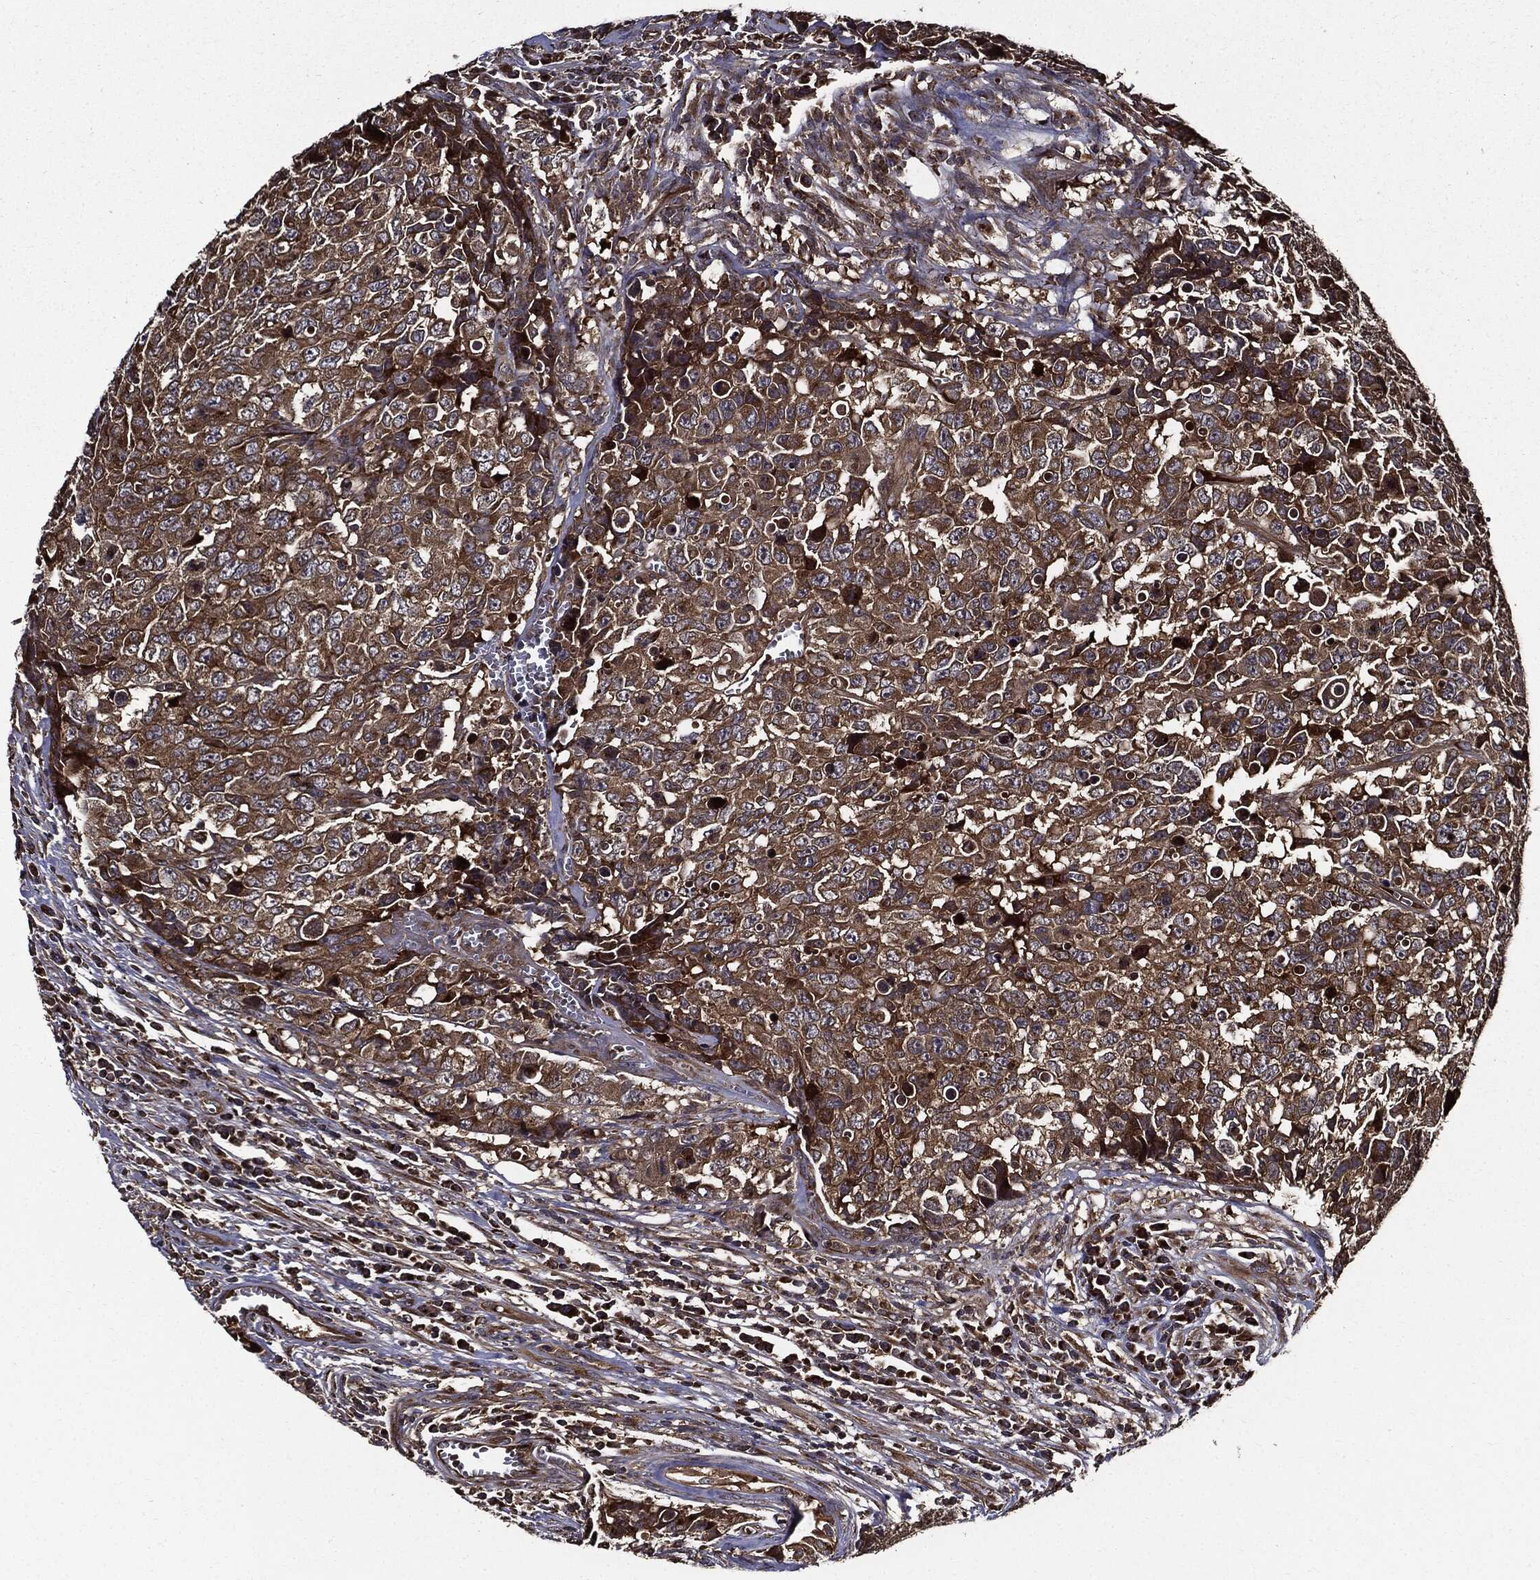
{"staining": {"intensity": "moderate", "quantity": ">75%", "location": "cytoplasmic/membranous"}, "tissue": "testis cancer", "cell_type": "Tumor cells", "image_type": "cancer", "snomed": [{"axis": "morphology", "description": "Carcinoma, Embryonal, NOS"}, {"axis": "topography", "description": "Testis"}], "caption": "IHC (DAB) staining of human testis cancer (embryonal carcinoma) displays moderate cytoplasmic/membranous protein positivity in about >75% of tumor cells.", "gene": "HTT", "patient": {"sex": "male", "age": 23}}